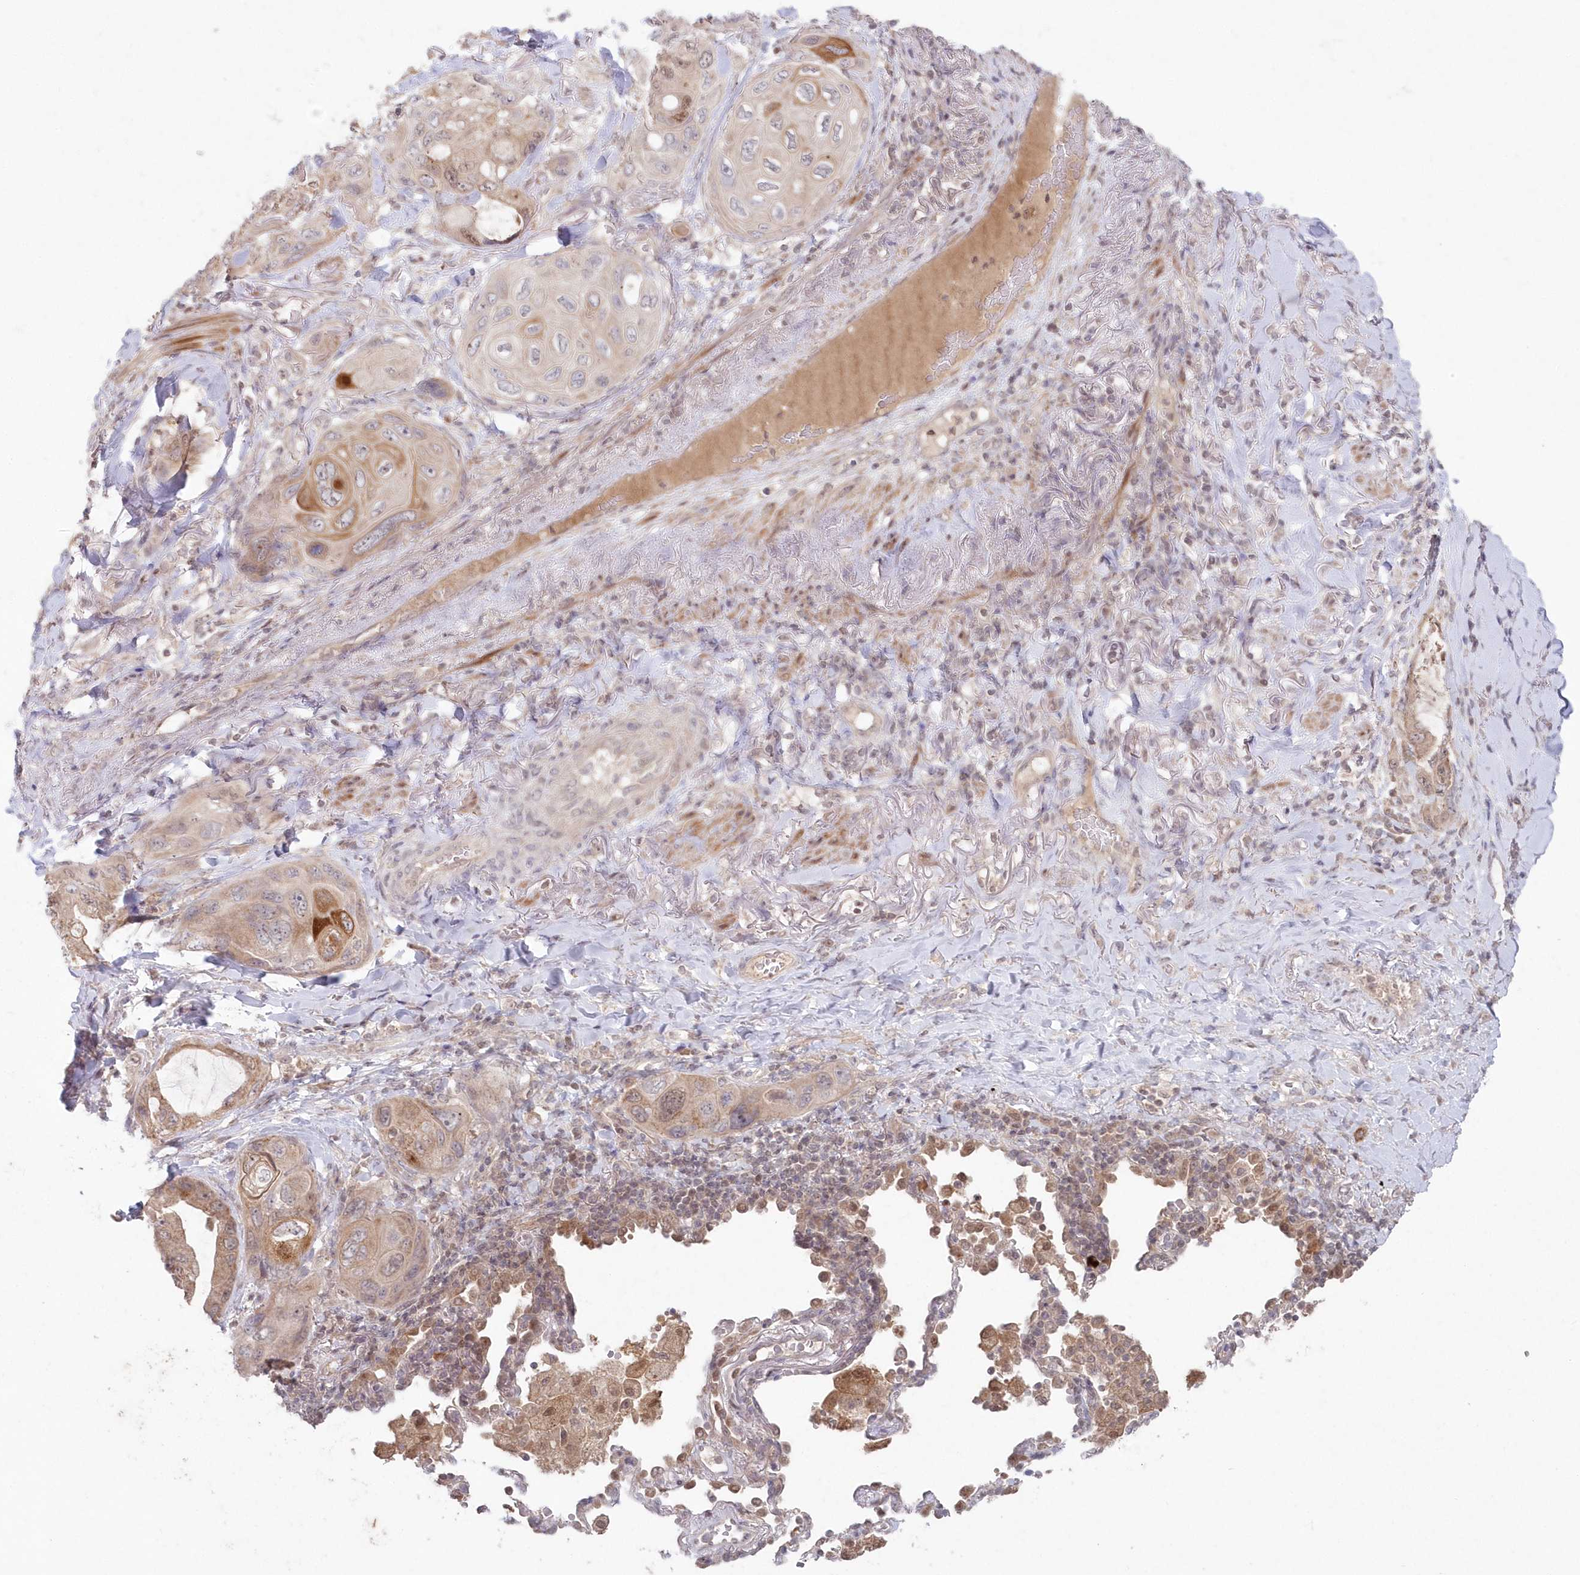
{"staining": {"intensity": "moderate", "quantity": "25%-75%", "location": "cytoplasmic/membranous,nuclear"}, "tissue": "lung cancer", "cell_type": "Tumor cells", "image_type": "cancer", "snomed": [{"axis": "morphology", "description": "Squamous cell carcinoma, NOS"}, {"axis": "topography", "description": "Lung"}], "caption": "IHC staining of squamous cell carcinoma (lung), which shows medium levels of moderate cytoplasmic/membranous and nuclear positivity in about 25%-75% of tumor cells indicating moderate cytoplasmic/membranous and nuclear protein positivity. The staining was performed using DAB (3,3'-diaminobenzidine) (brown) for protein detection and nuclei were counterstained in hematoxylin (blue).", "gene": "ASCC1", "patient": {"sex": "female", "age": 73}}